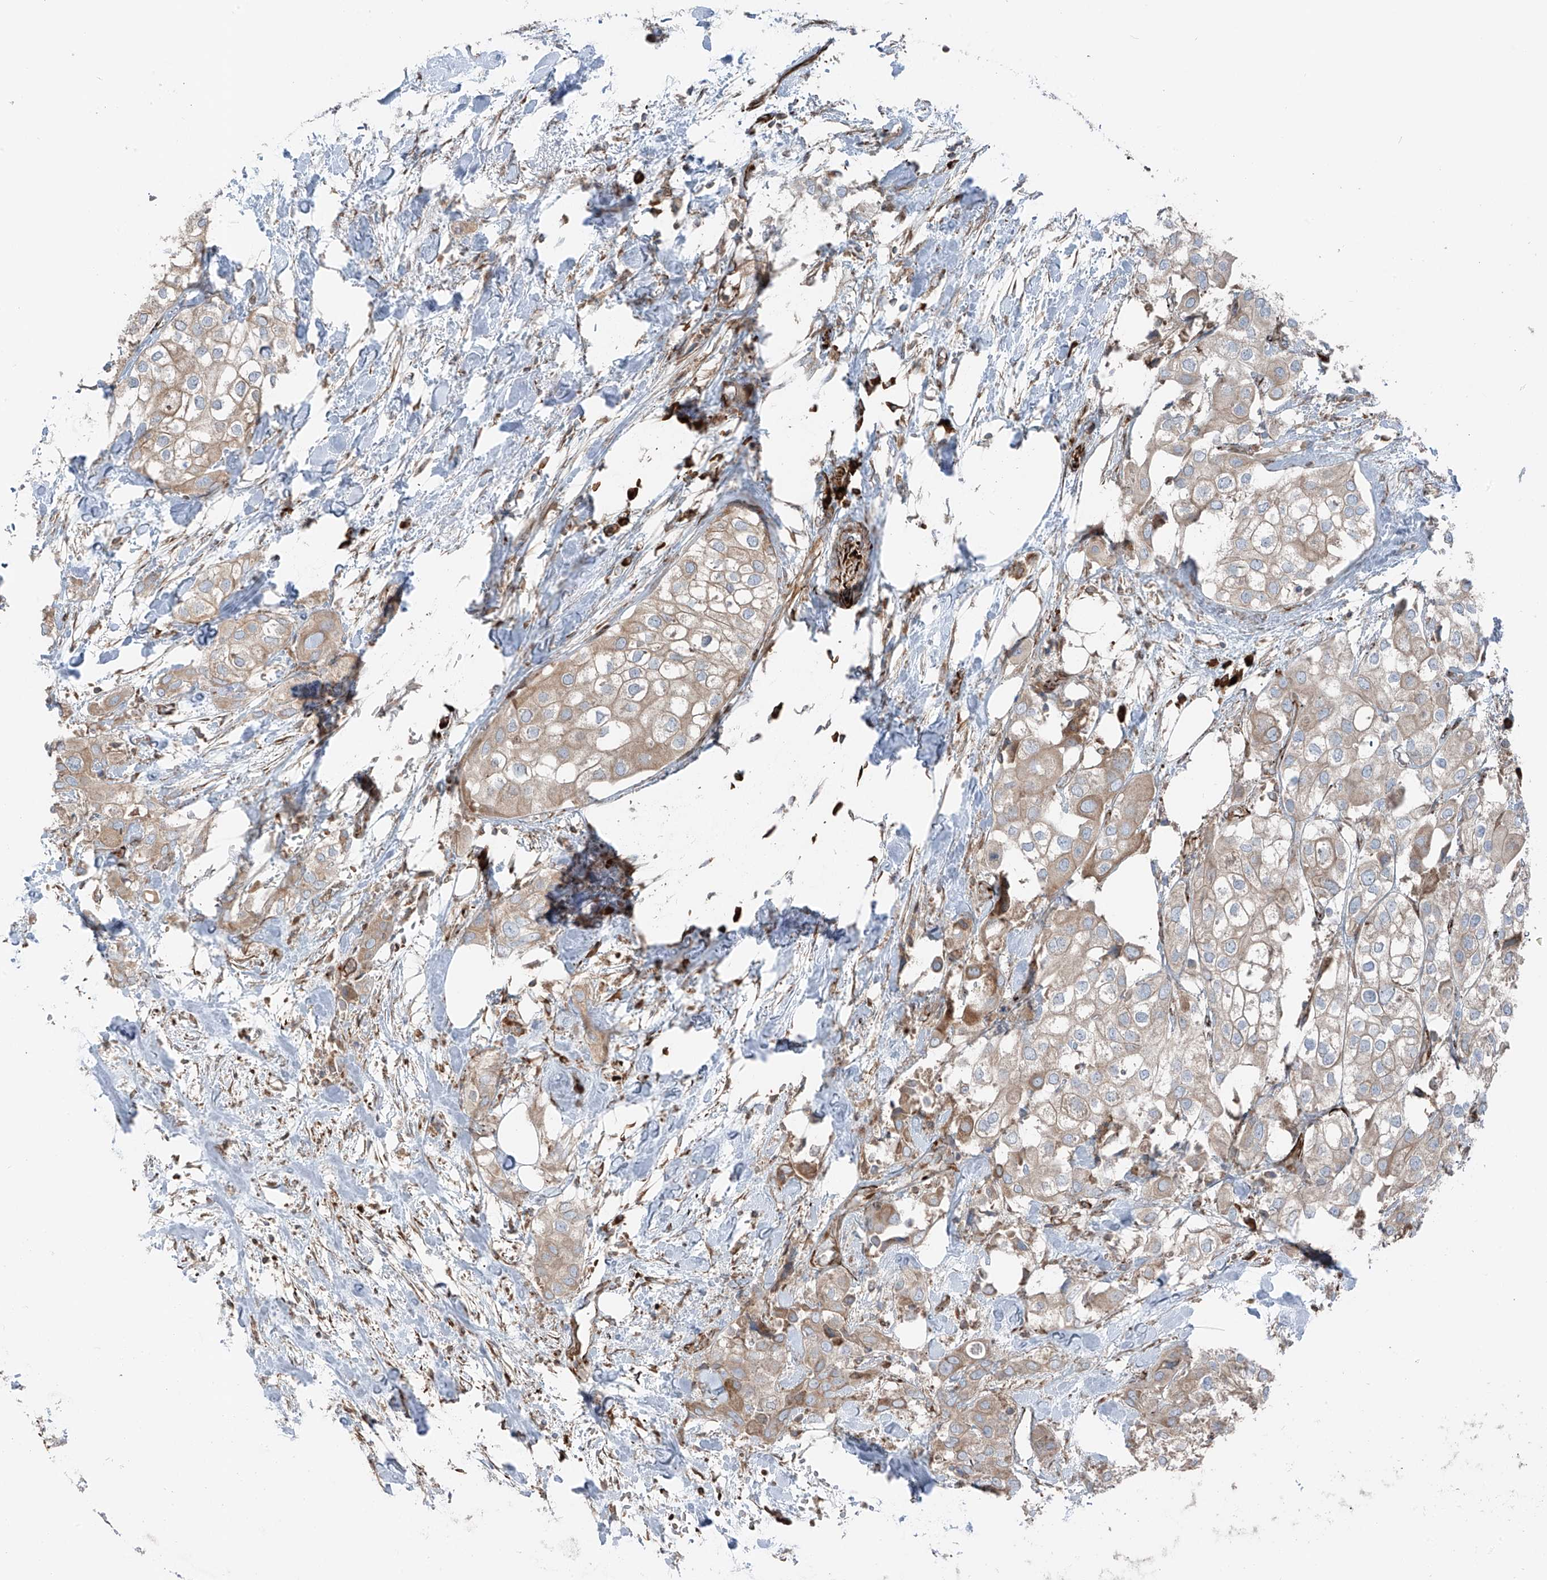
{"staining": {"intensity": "weak", "quantity": "25%-75%", "location": "cytoplasmic/membranous"}, "tissue": "urothelial cancer", "cell_type": "Tumor cells", "image_type": "cancer", "snomed": [{"axis": "morphology", "description": "Urothelial carcinoma, High grade"}, {"axis": "topography", "description": "Urinary bladder"}], "caption": "Immunohistochemistry (IHC) photomicrograph of human urothelial cancer stained for a protein (brown), which exhibits low levels of weak cytoplasmic/membranous expression in about 25%-75% of tumor cells.", "gene": "ERLEC1", "patient": {"sex": "male", "age": 64}}